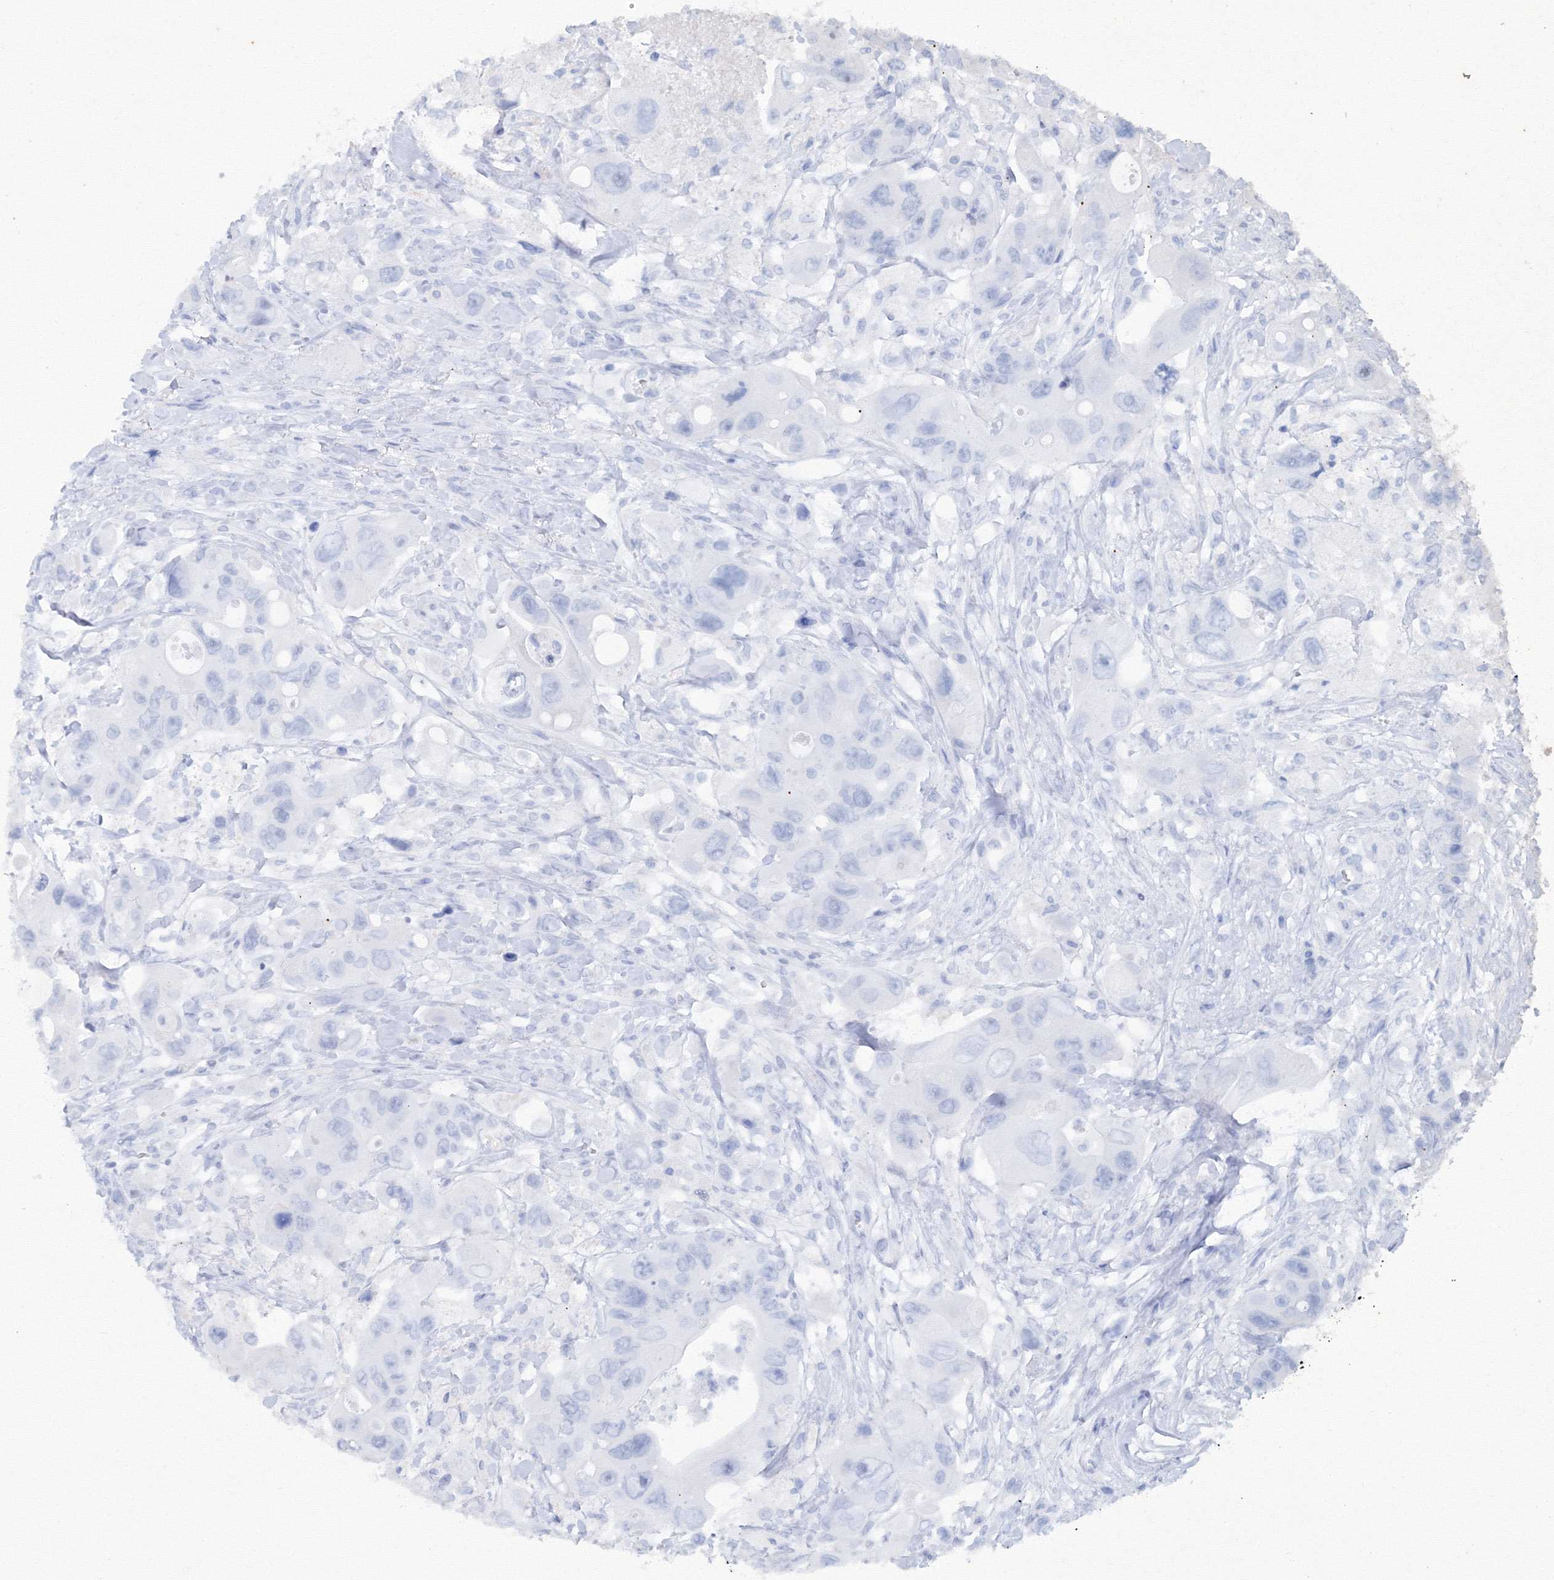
{"staining": {"intensity": "weak", "quantity": "<25%", "location": "nuclear"}, "tissue": "colorectal cancer", "cell_type": "Tumor cells", "image_type": "cancer", "snomed": [{"axis": "morphology", "description": "Adenocarcinoma, NOS"}, {"axis": "topography", "description": "Colon"}], "caption": "IHC of adenocarcinoma (colorectal) reveals no staining in tumor cells. (DAB immunohistochemistry with hematoxylin counter stain).", "gene": "MKRN2", "patient": {"sex": "female", "age": 46}}